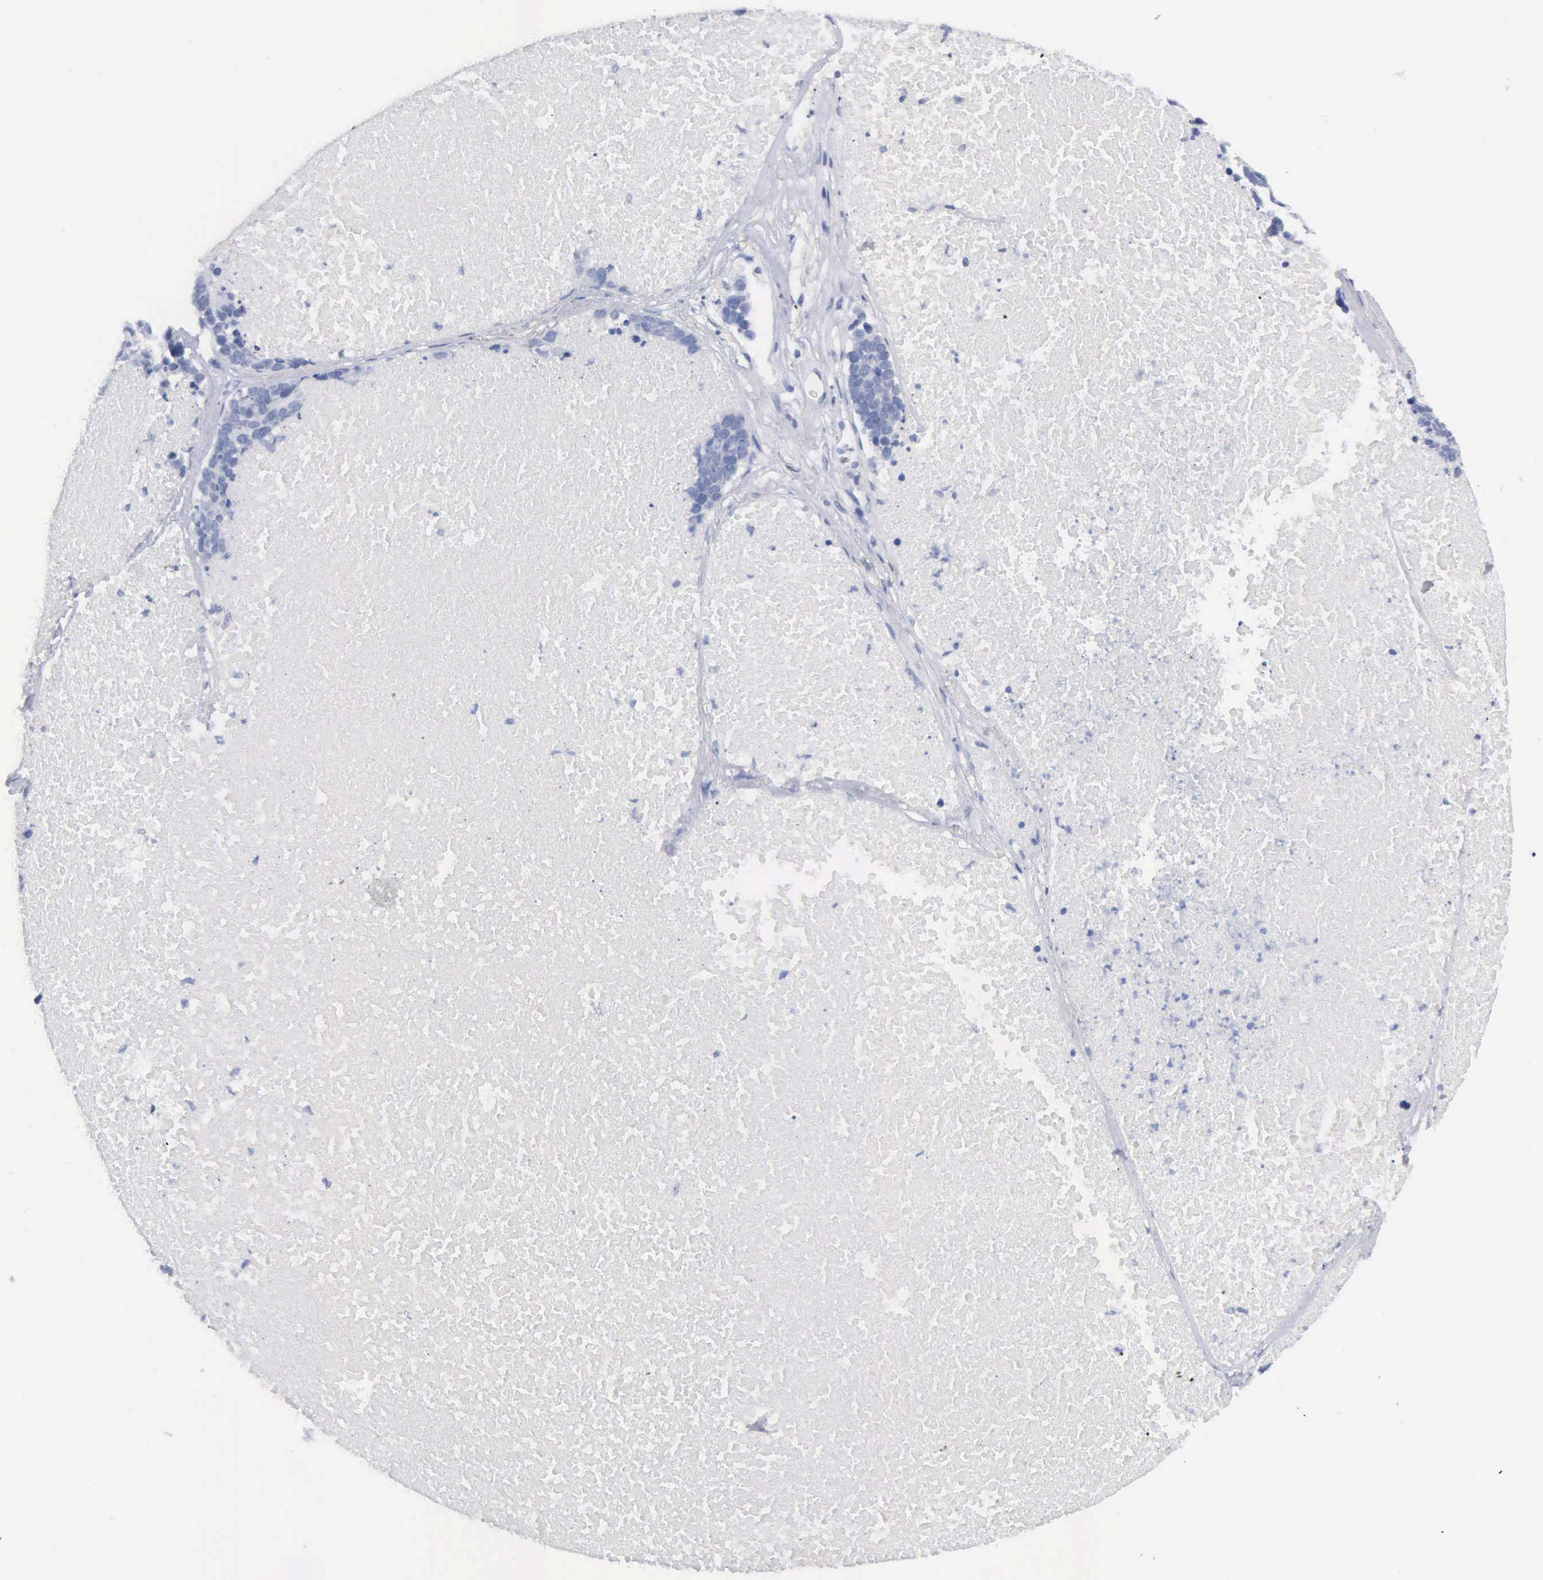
{"staining": {"intensity": "negative", "quantity": "none", "location": "none"}, "tissue": "lung cancer", "cell_type": "Tumor cells", "image_type": "cancer", "snomed": [{"axis": "morphology", "description": "Neoplasm, malignant, NOS"}, {"axis": "topography", "description": "Lung"}], "caption": "IHC photomicrograph of human lung malignant neoplasm stained for a protein (brown), which shows no positivity in tumor cells.", "gene": "ASPHD2", "patient": {"sex": "female", "age": 75}}